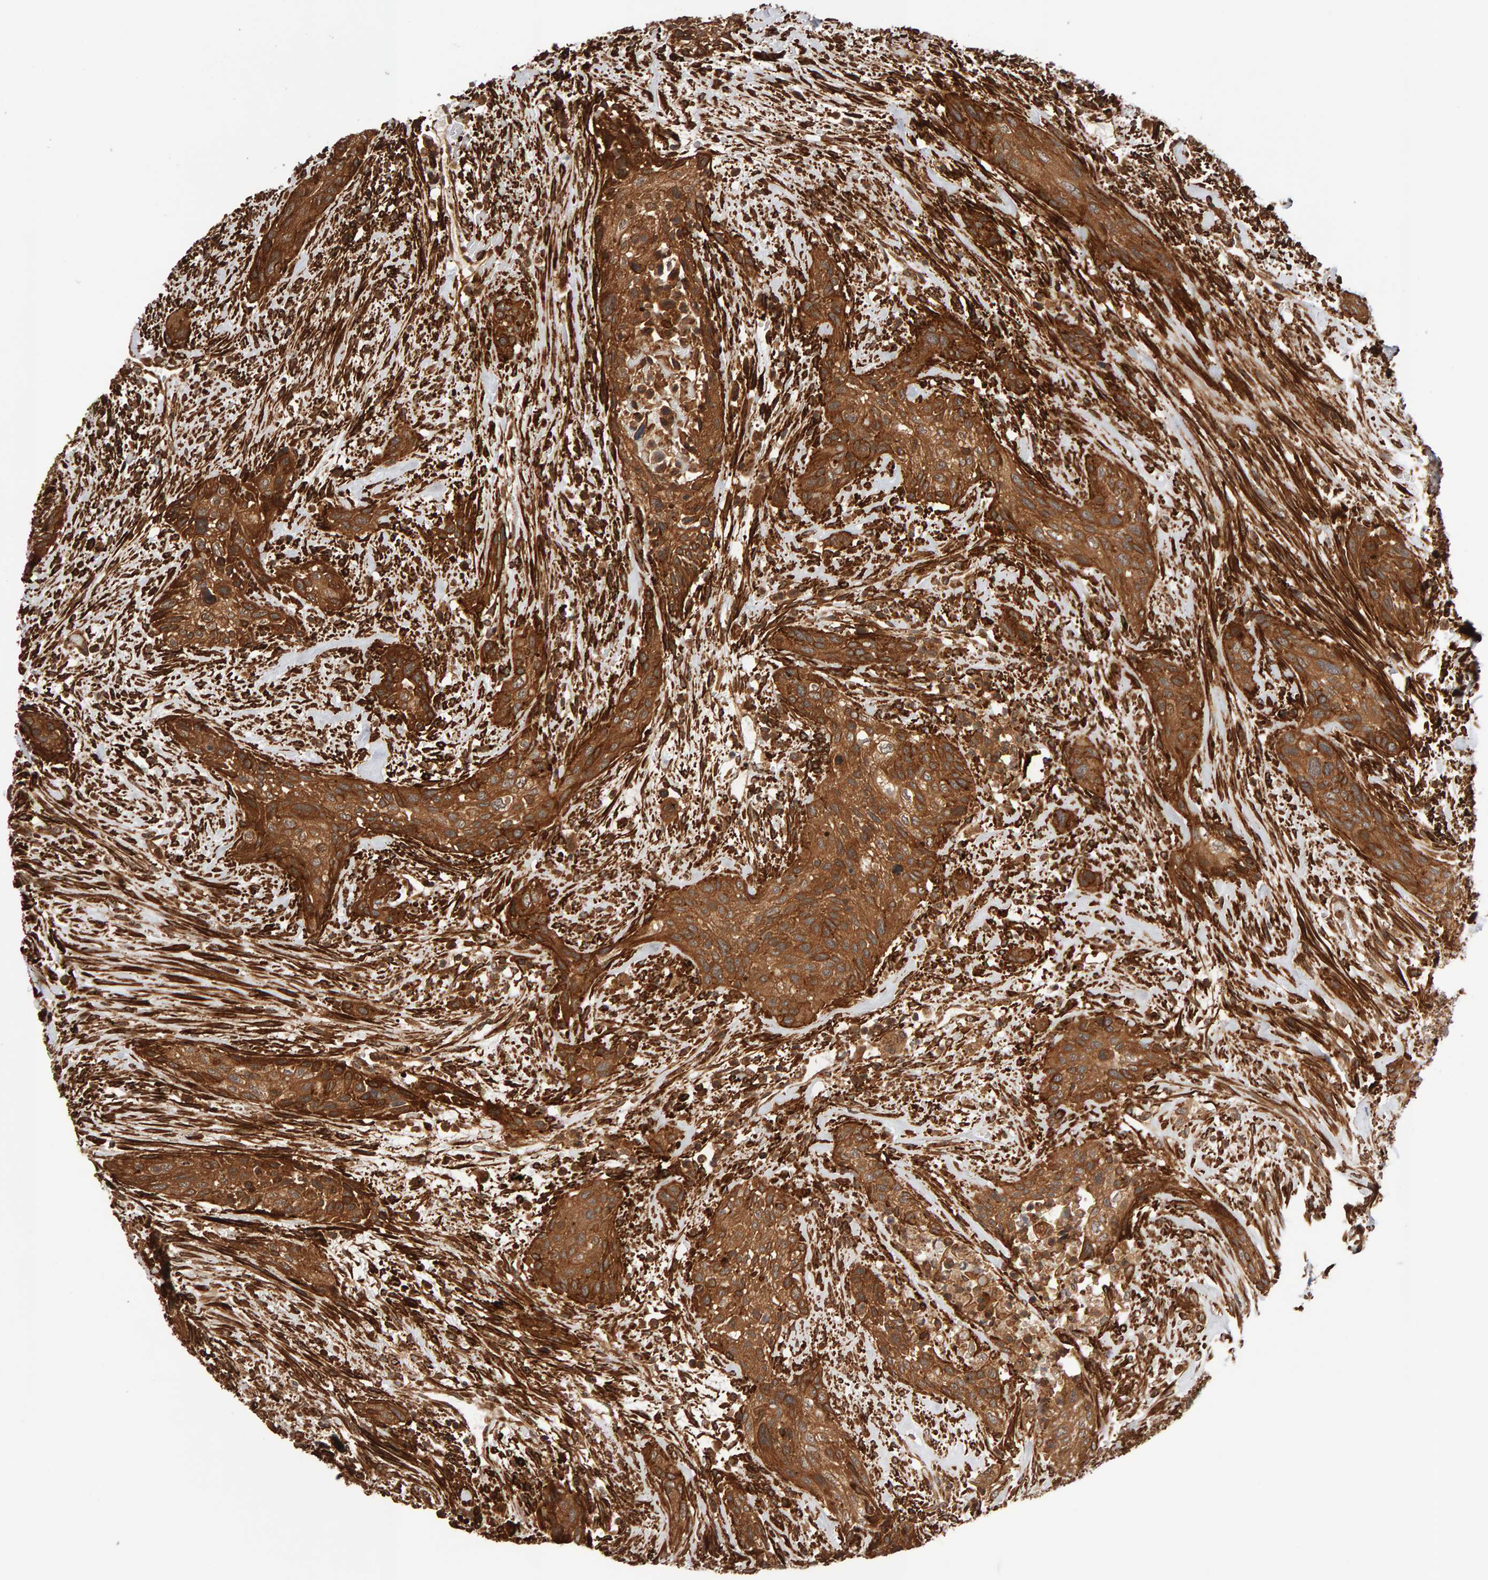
{"staining": {"intensity": "moderate", "quantity": ">75%", "location": "cytoplasmic/membranous"}, "tissue": "urothelial cancer", "cell_type": "Tumor cells", "image_type": "cancer", "snomed": [{"axis": "morphology", "description": "Urothelial carcinoma, High grade"}, {"axis": "topography", "description": "Urinary bladder"}], "caption": "Urothelial carcinoma (high-grade) stained for a protein demonstrates moderate cytoplasmic/membranous positivity in tumor cells.", "gene": "SYNRG", "patient": {"sex": "male", "age": 35}}